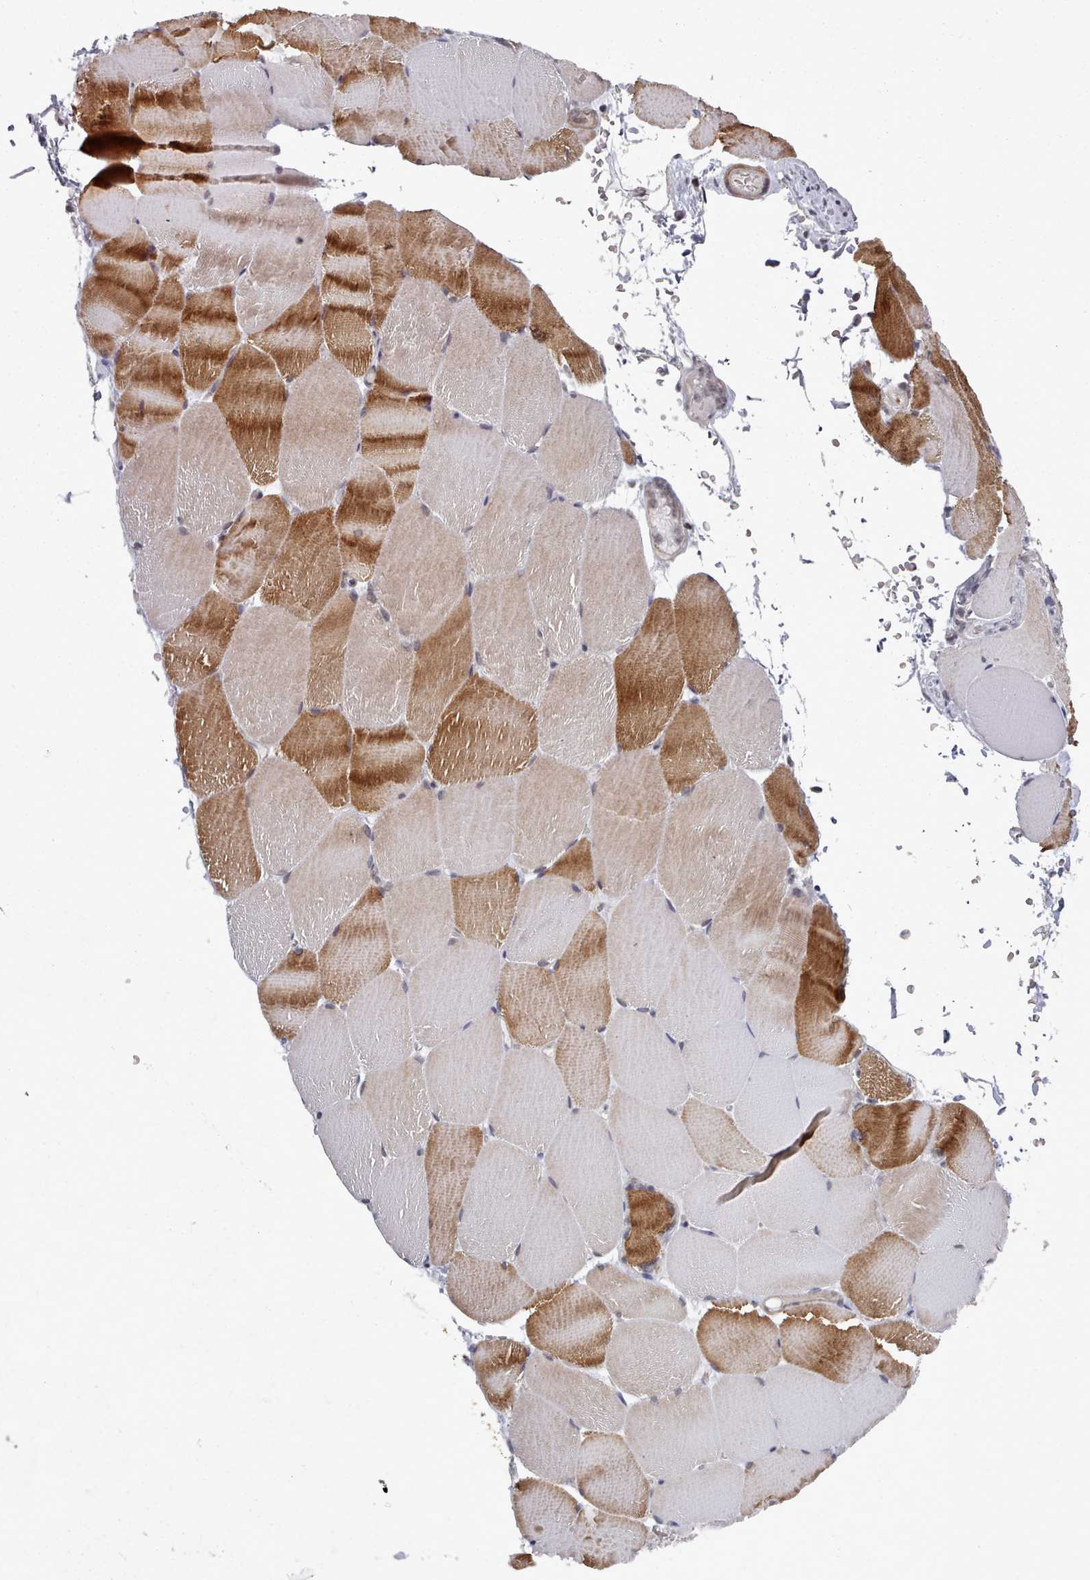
{"staining": {"intensity": "moderate", "quantity": "<25%", "location": "cytoplasmic/membranous"}, "tissue": "skeletal muscle", "cell_type": "Myocytes", "image_type": "normal", "snomed": [{"axis": "morphology", "description": "Normal tissue, NOS"}, {"axis": "topography", "description": "Skeletal muscle"}, {"axis": "topography", "description": "Parathyroid gland"}], "caption": "IHC photomicrograph of unremarkable skeletal muscle: human skeletal muscle stained using IHC shows low levels of moderate protein expression localized specifically in the cytoplasmic/membranous of myocytes, appearing as a cytoplasmic/membranous brown color.", "gene": "HYAL3", "patient": {"sex": "female", "age": 37}}